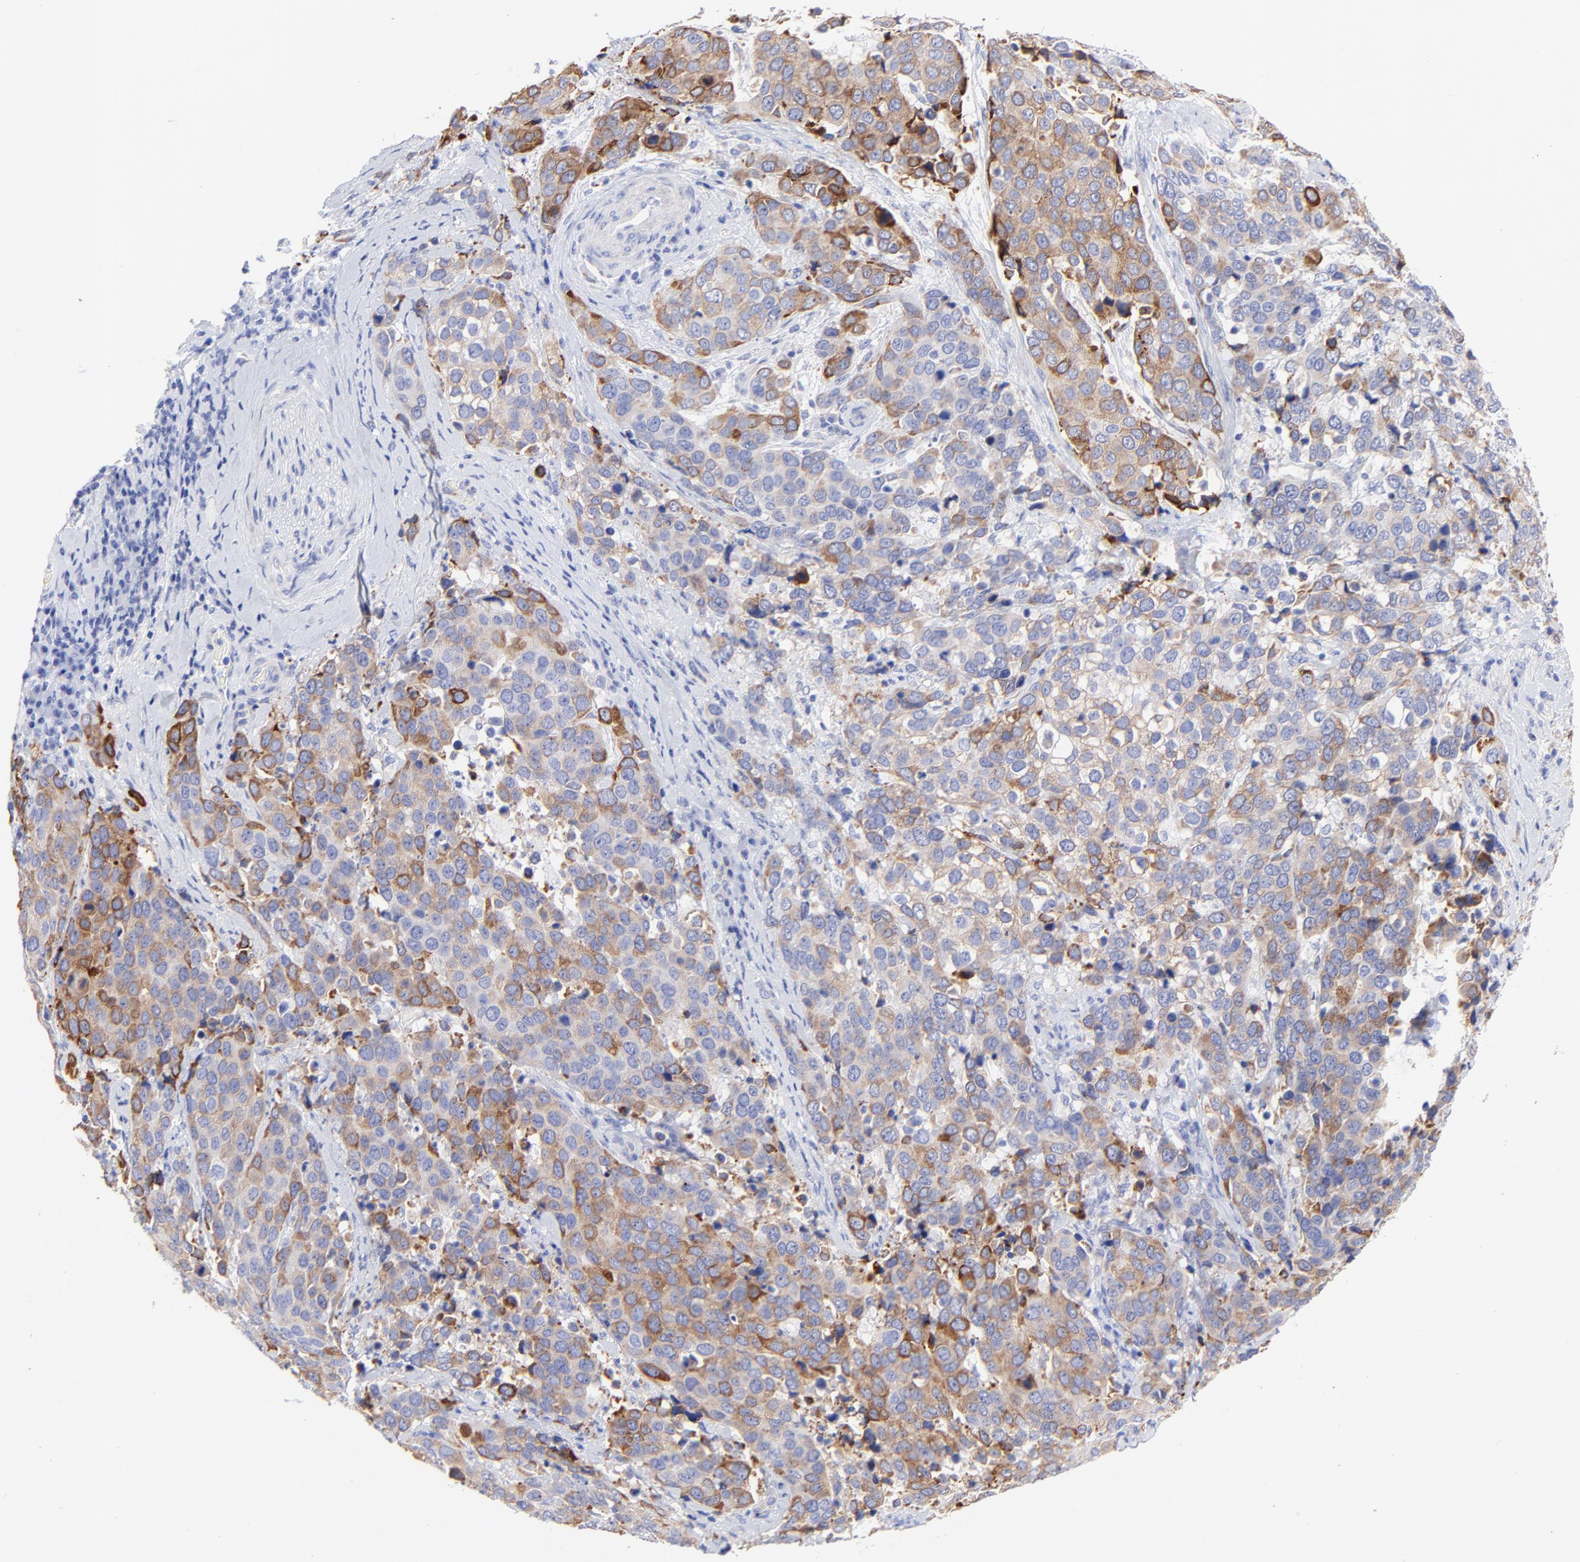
{"staining": {"intensity": "strong", "quantity": "<25%", "location": "cytoplasmic/membranous"}, "tissue": "cervical cancer", "cell_type": "Tumor cells", "image_type": "cancer", "snomed": [{"axis": "morphology", "description": "Squamous cell carcinoma, NOS"}, {"axis": "topography", "description": "Cervix"}], "caption": "A medium amount of strong cytoplasmic/membranous positivity is seen in about <25% of tumor cells in squamous cell carcinoma (cervical) tissue.", "gene": "C1QTNF6", "patient": {"sex": "female", "age": 54}}